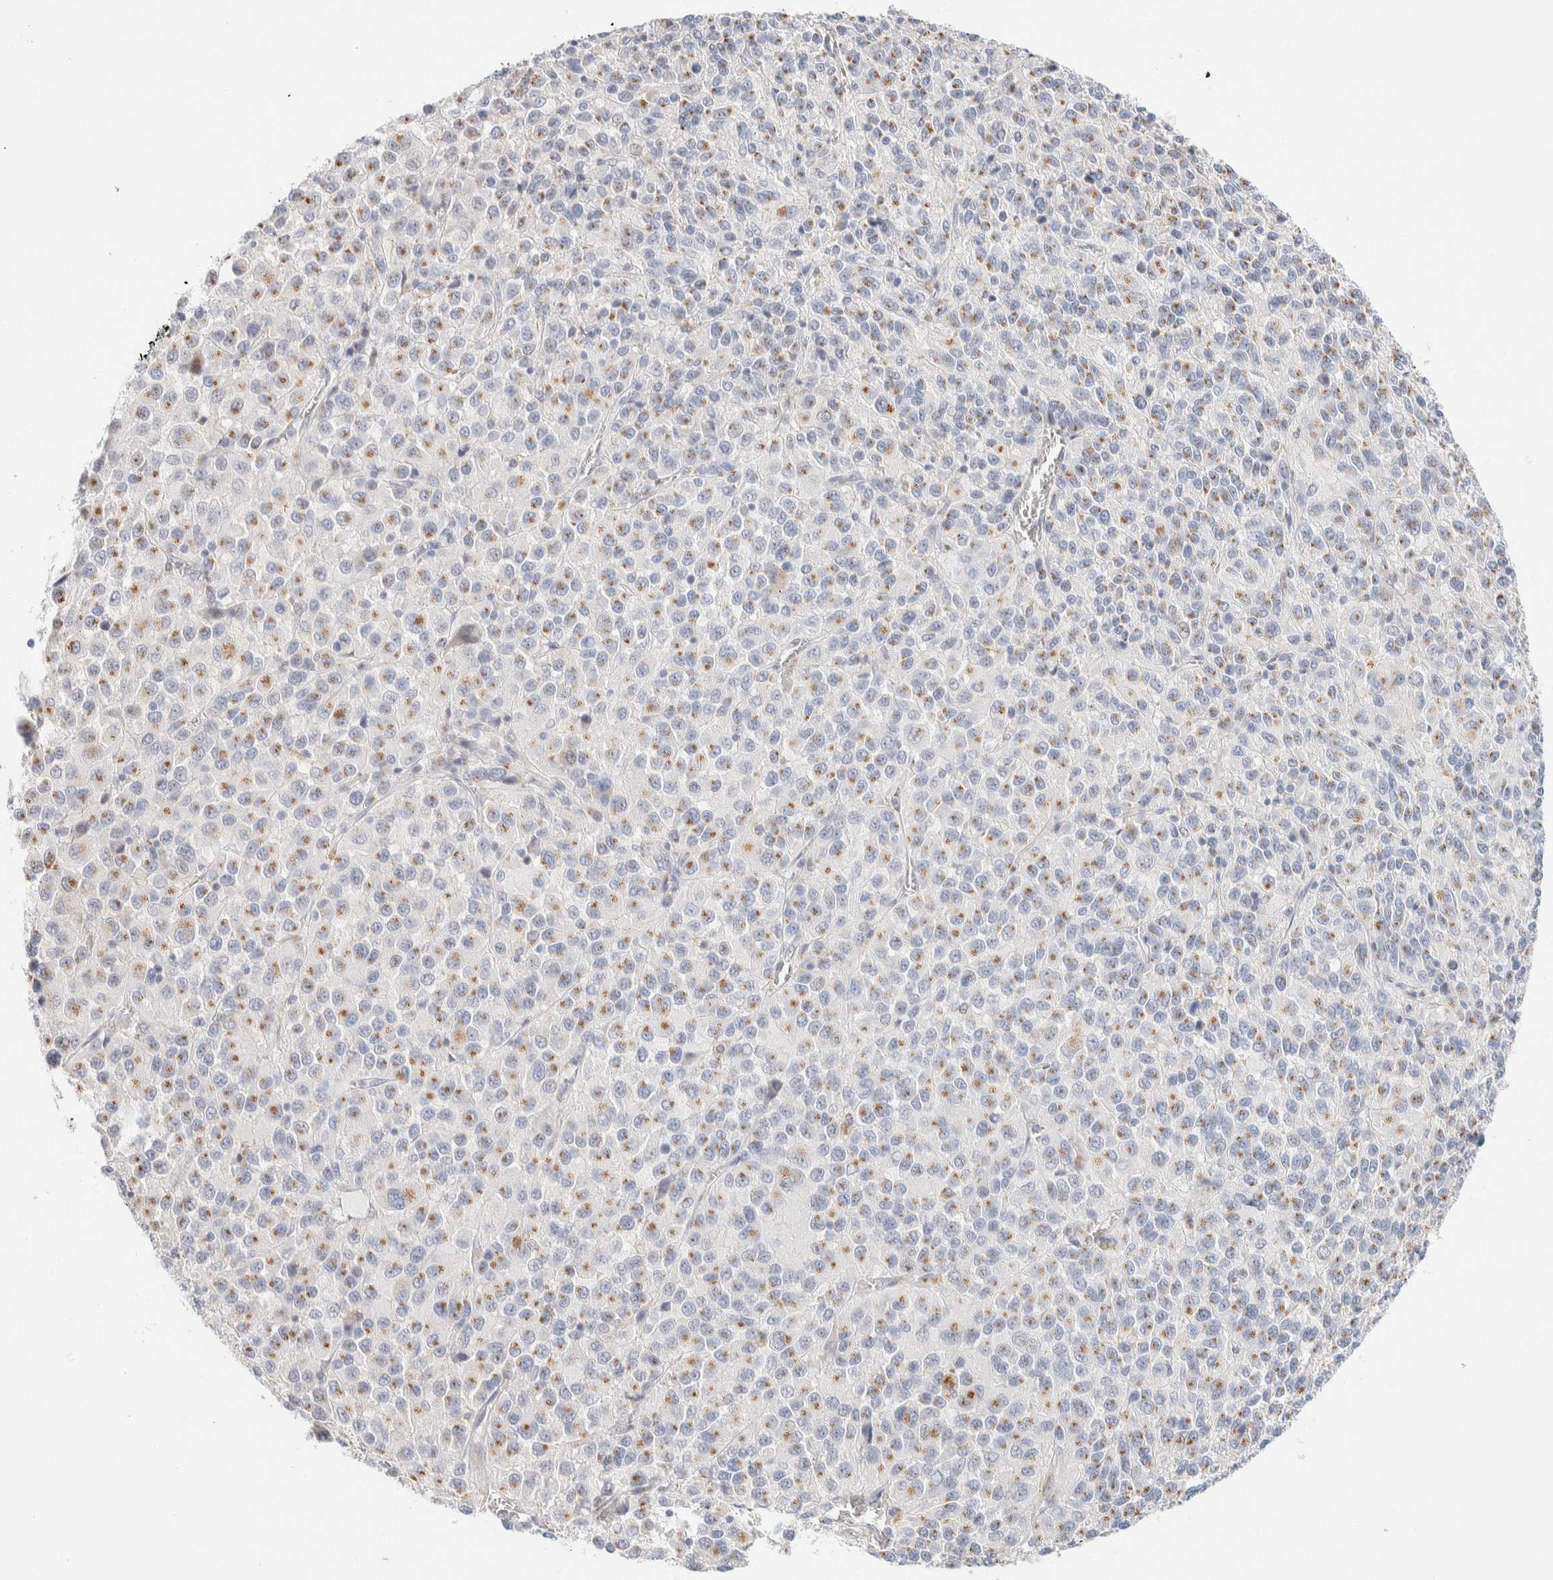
{"staining": {"intensity": "moderate", "quantity": ">75%", "location": "cytoplasmic/membranous"}, "tissue": "melanoma", "cell_type": "Tumor cells", "image_type": "cancer", "snomed": [{"axis": "morphology", "description": "Malignant melanoma, Metastatic site"}, {"axis": "topography", "description": "Lung"}], "caption": "Malignant melanoma (metastatic site) tissue exhibits moderate cytoplasmic/membranous expression in approximately >75% of tumor cells, visualized by immunohistochemistry.", "gene": "SPNS3", "patient": {"sex": "male", "age": 64}}